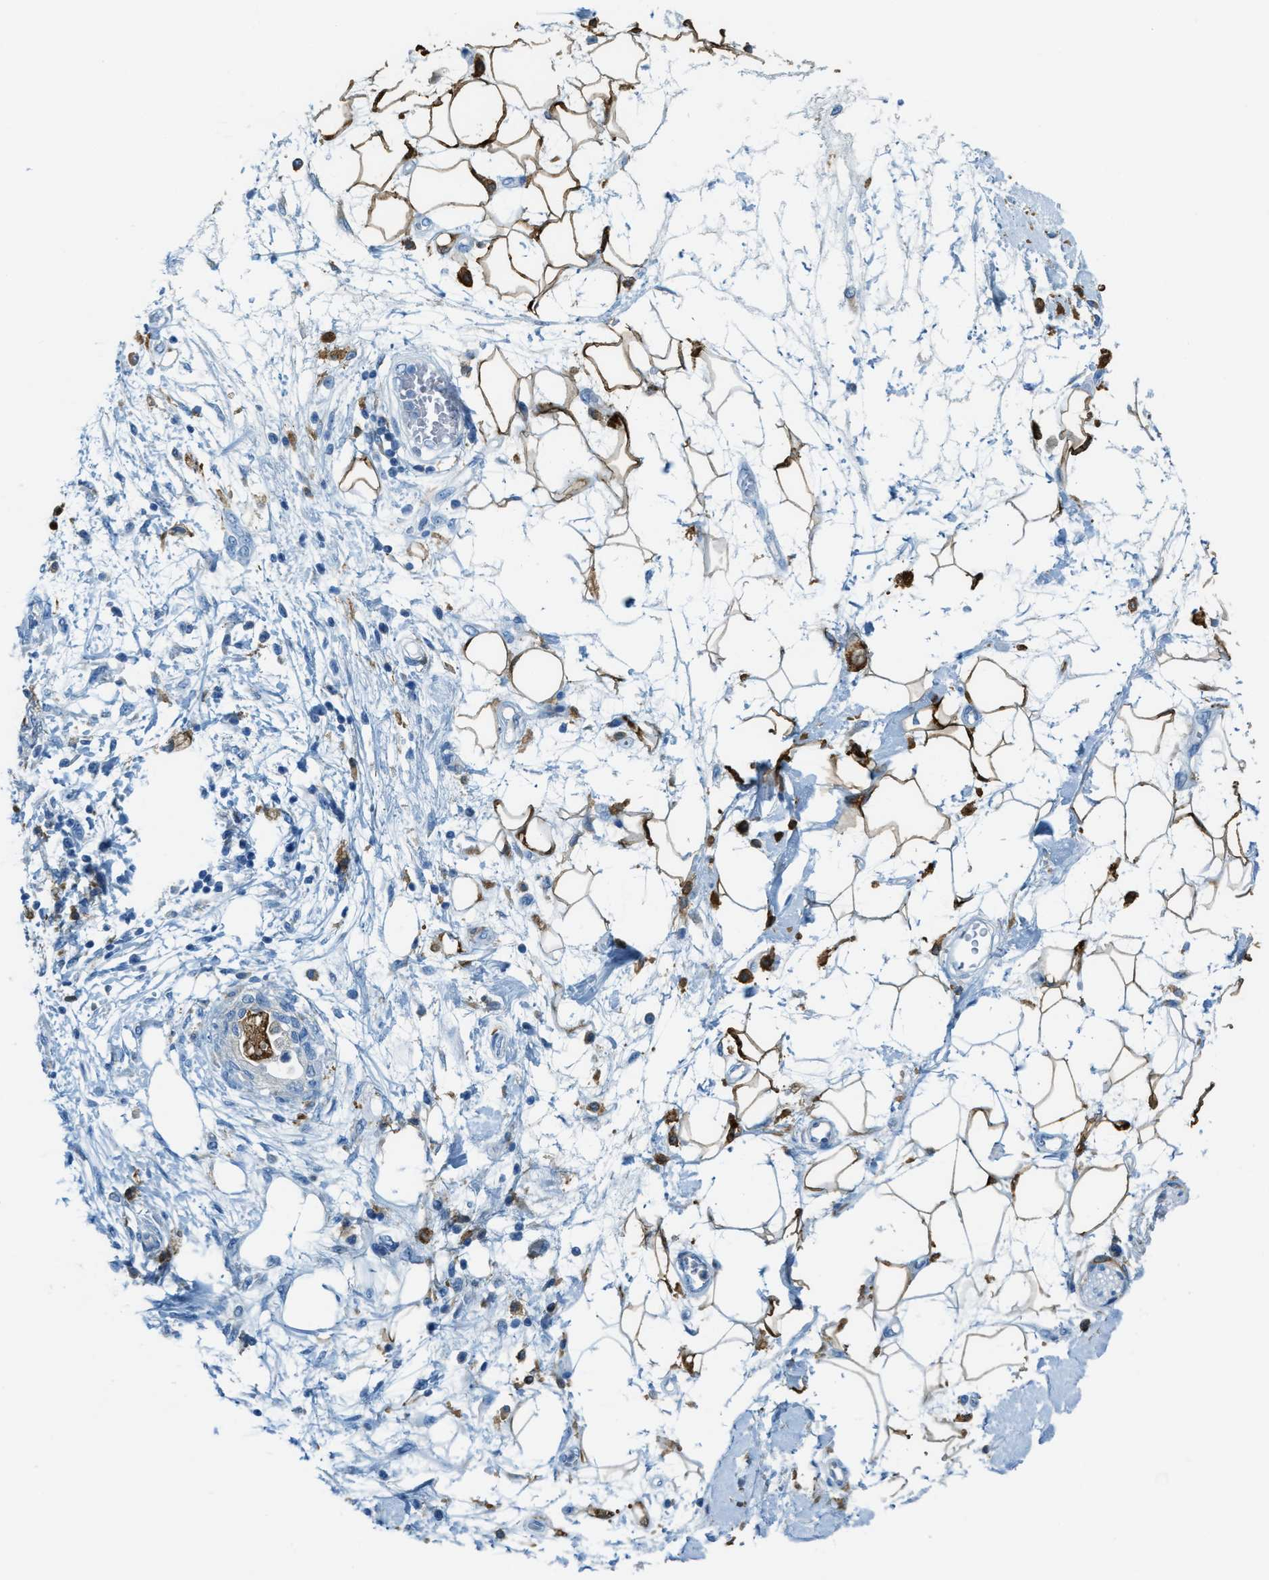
{"staining": {"intensity": "moderate", "quantity": "25%-75%", "location": "cytoplasmic/membranous"}, "tissue": "adipose tissue", "cell_type": "Adipocytes", "image_type": "normal", "snomed": [{"axis": "morphology", "description": "Normal tissue, NOS"}, {"axis": "morphology", "description": "Adenocarcinoma, NOS"}, {"axis": "topography", "description": "Duodenum"}, {"axis": "topography", "description": "Peripheral nerve tissue"}], "caption": "Adipocytes show medium levels of moderate cytoplasmic/membranous positivity in about 25%-75% of cells in benign human adipose tissue. (brown staining indicates protein expression, while blue staining denotes nuclei).", "gene": "MATCAP2", "patient": {"sex": "female", "age": 60}}